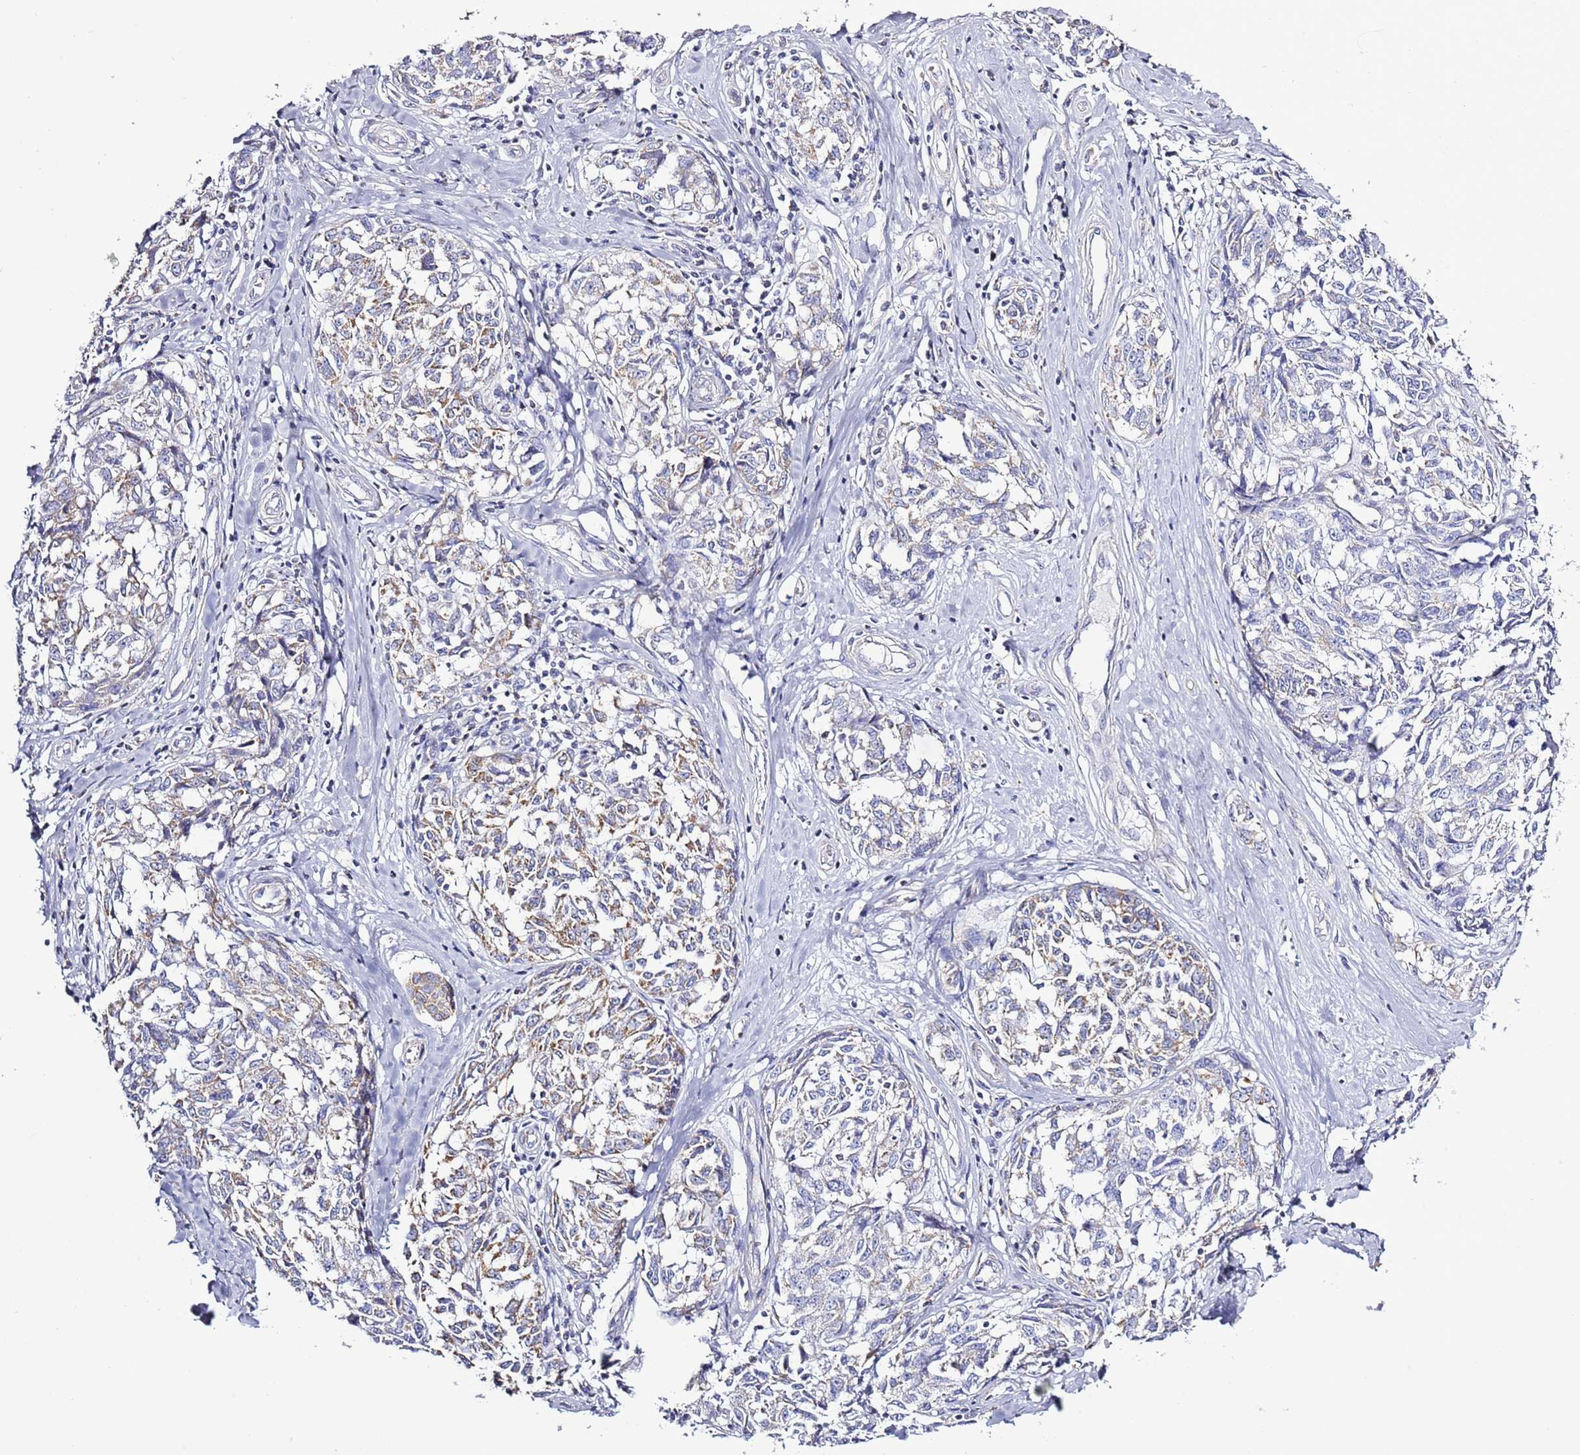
{"staining": {"intensity": "moderate", "quantity": "25%-75%", "location": "cytoplasmic/membranous"}, "tissue": "melanoma", "cell_type": "Tumor cells", "image_type": "cancer", "snomed": [{"axis": "morphology", "description": "Normal tissue, NOS"}, {"axis": "morphology", "description": "Malignant melanoma, NOS"}, {"axis": "topography", "description": "Skin"}], "caption": "This is an image of IHC staining of melanoma, which shows moderate positivity in the cytoplasmic/membranous of tumor cells.", "gene": "SLC23A1", "patient": {"sex": "female", "age": 64}}